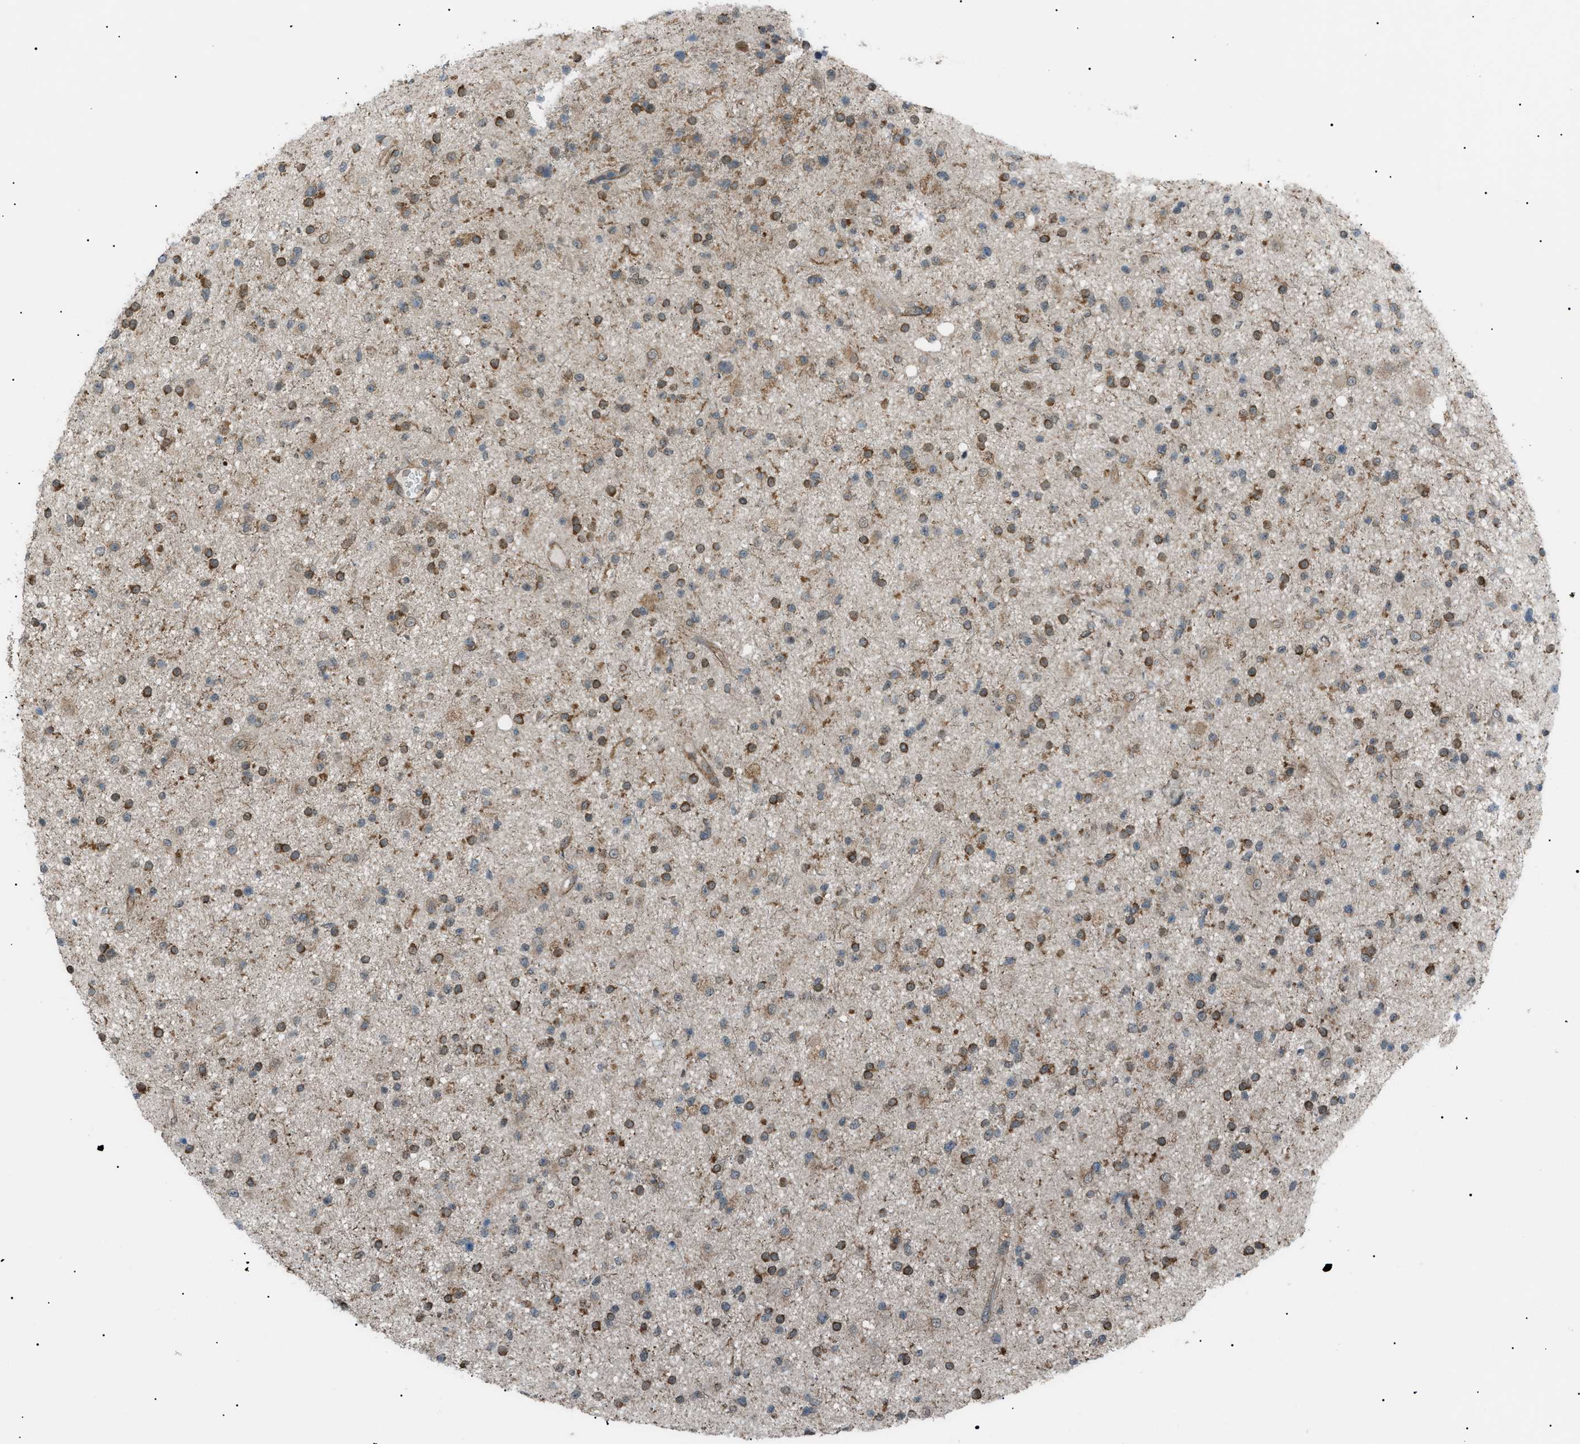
{"staining": {"intensity": "moderate", "quantity": "25%-75%", "location": "cytoplasmic/membranous"}, "tissue": "glioma", "cell_type": "Tumor cells", "image_type": "cancer", "snomed": [{"axis": "morphology", "description": "Glioma, malignant, High grade"}, {"axis": "topography", "description": "Brain"}], "caption": "Glioma stained with a protein marker demonstrates moderate staining in tumor cells.", "gene": "LPIN2", "patient": {"sex": "male", "age": 33}}